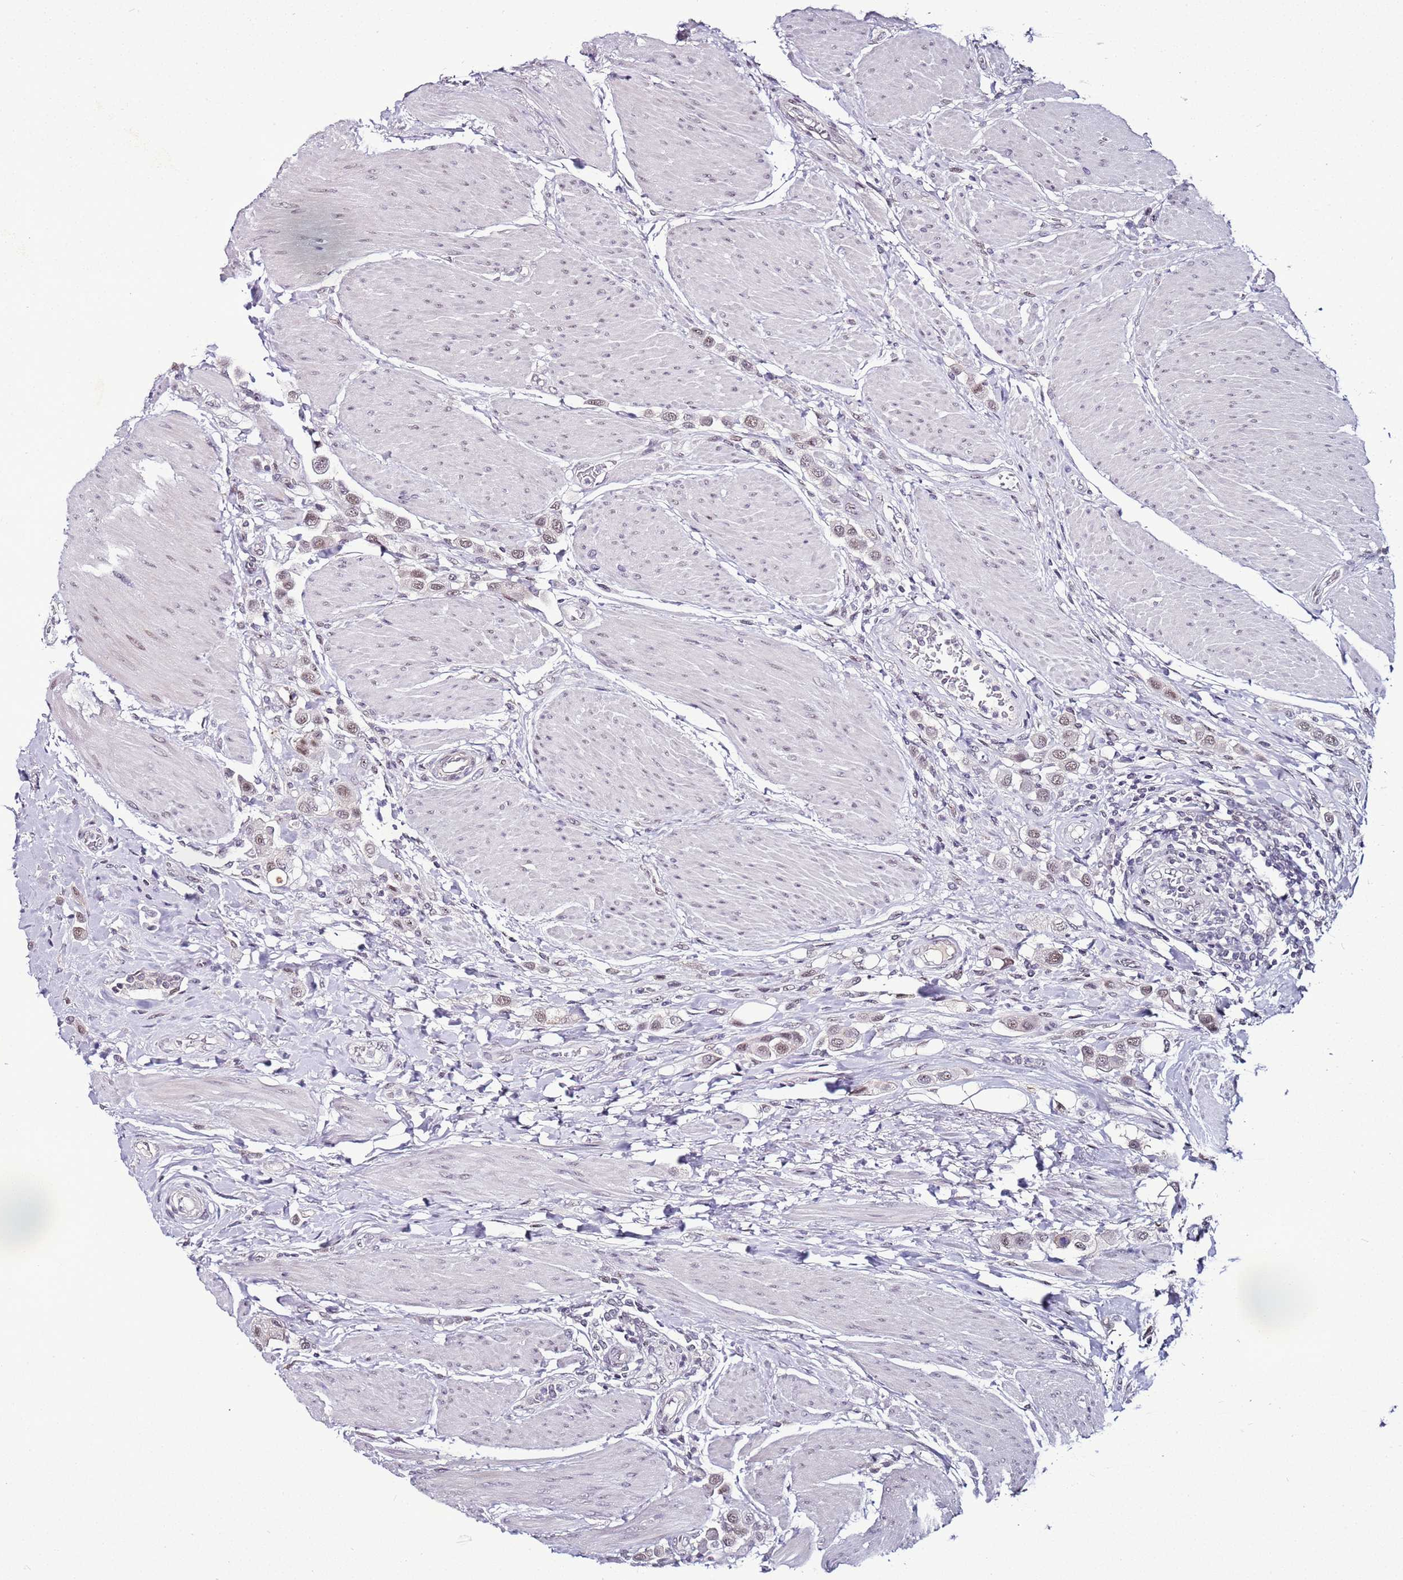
{"staining": {"intensity": "weak", "quantity": ">75%", "location": "nuclear"}, "tissue": "urothelial cancer", "cell_type": "Tumor cells", "image_type": "cancer", "snomed": [{"axis": "morphology", "description": "Urothelial carcinoma, High grade"}, {"axis": "topography", "description": "Urinary bladder"}], "caption": "The photomicrograph exhibits a brown stain indicating the presence of a protein in the nuclear of tumor cells in urothelial carcinoma (high-grade).", "gene": "PSMA7", "patient": {"sex": "male", "age": 50}}